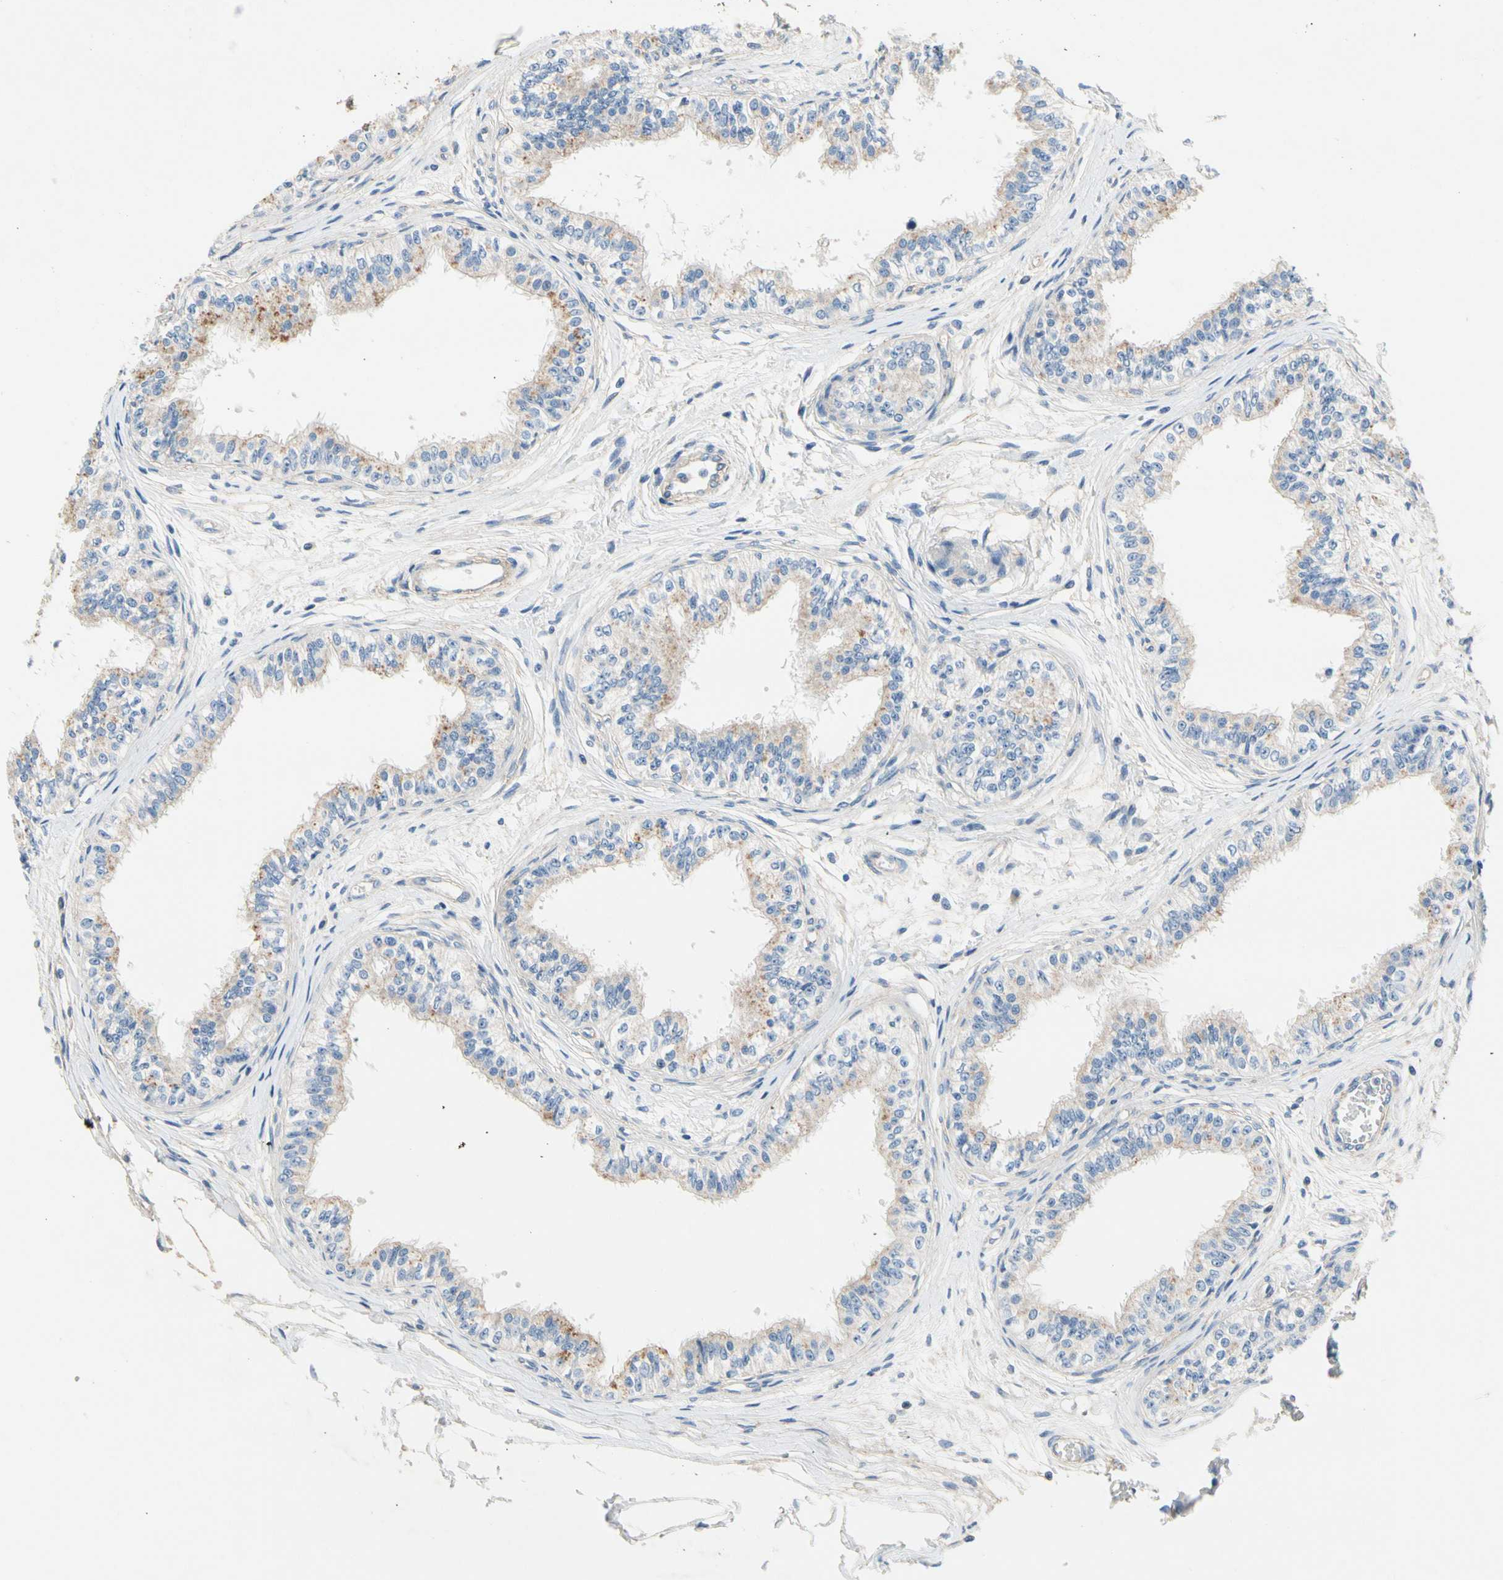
{"staining": {"intensity": "moderate", "quantity": "25%-75%", "location": "cytoplasmic/membranous"}, "tissue": "epididymis", "cell_type": "Glandular cells", "image_type": "normal", "snomed": [{"axis": "morphology", "description": "Normal tissue, NOS"}, {"axis": "morphology", "description": "Adenocarcinoma, metastatic, NOS"}, {"axis": "topography", "description": "Testis"}, {"axis": "topography", "description": "Epididymis"}], "caption": "IHC image of unremarkable epididymis: human epididymis stained using IHC shows medium levels of moderate protein expression localized specifically in the cytoplasmic/membranous of glandular cells, appearing as a cytoplasmic/membranous brown color.", "gene": "CA14", "patient": {"sex": "male", "age": 26}}